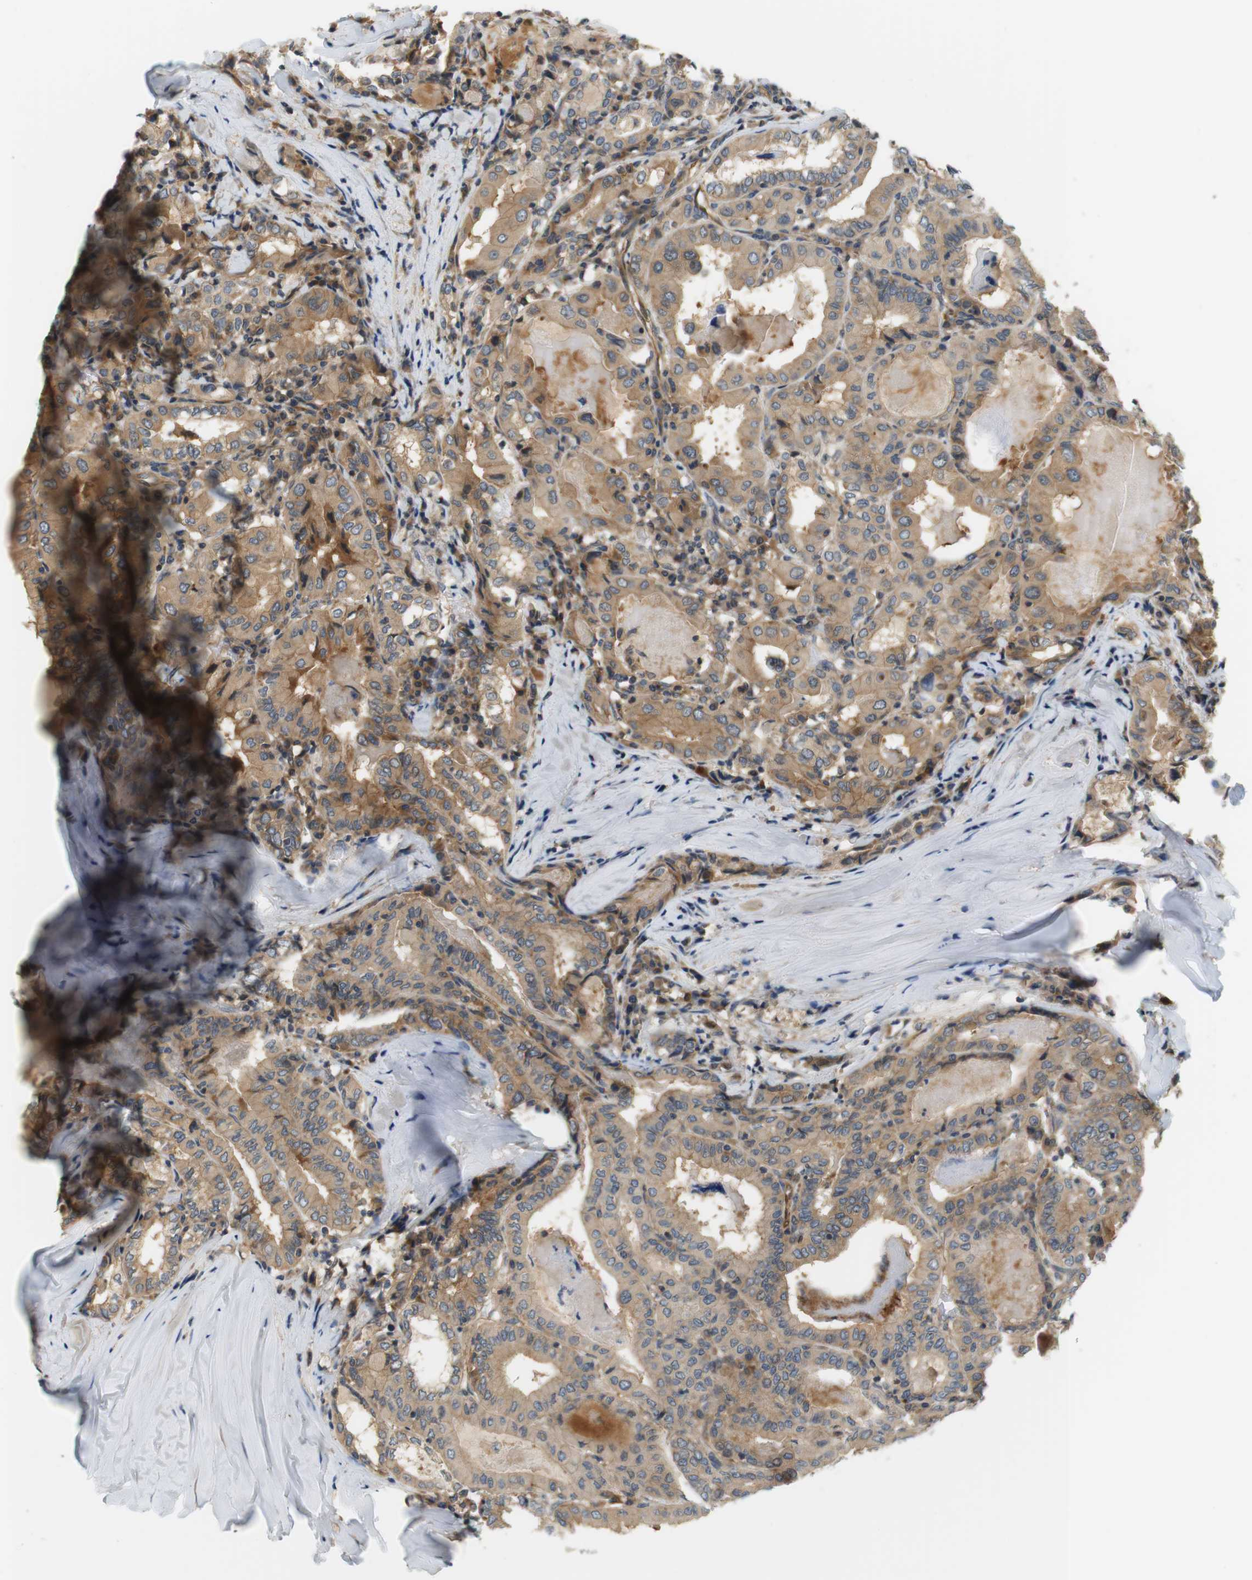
{"staining": {"intensity": "moderate", "quantity": ">75%", "location": "cytoplasmic/membranous"}, "tissue": "thyroid cancer", "cell_type": "Tumor cells", "image_type": "cancer", "snomed": [{"axis": "morphology", "description": "Papillary adenocarcinoma, NOS"}, {"axis": "topography", "description": "Thyroid gland"}], "caption": "Immunohistochemical staining of human thyroid cancer exhibits medium levels of moderate cytoplasmic/membranous protein staining in about >75% of tumor cells.", "gene": "SH3GLB1", "patient": {"sex": "female", "age": 42}}